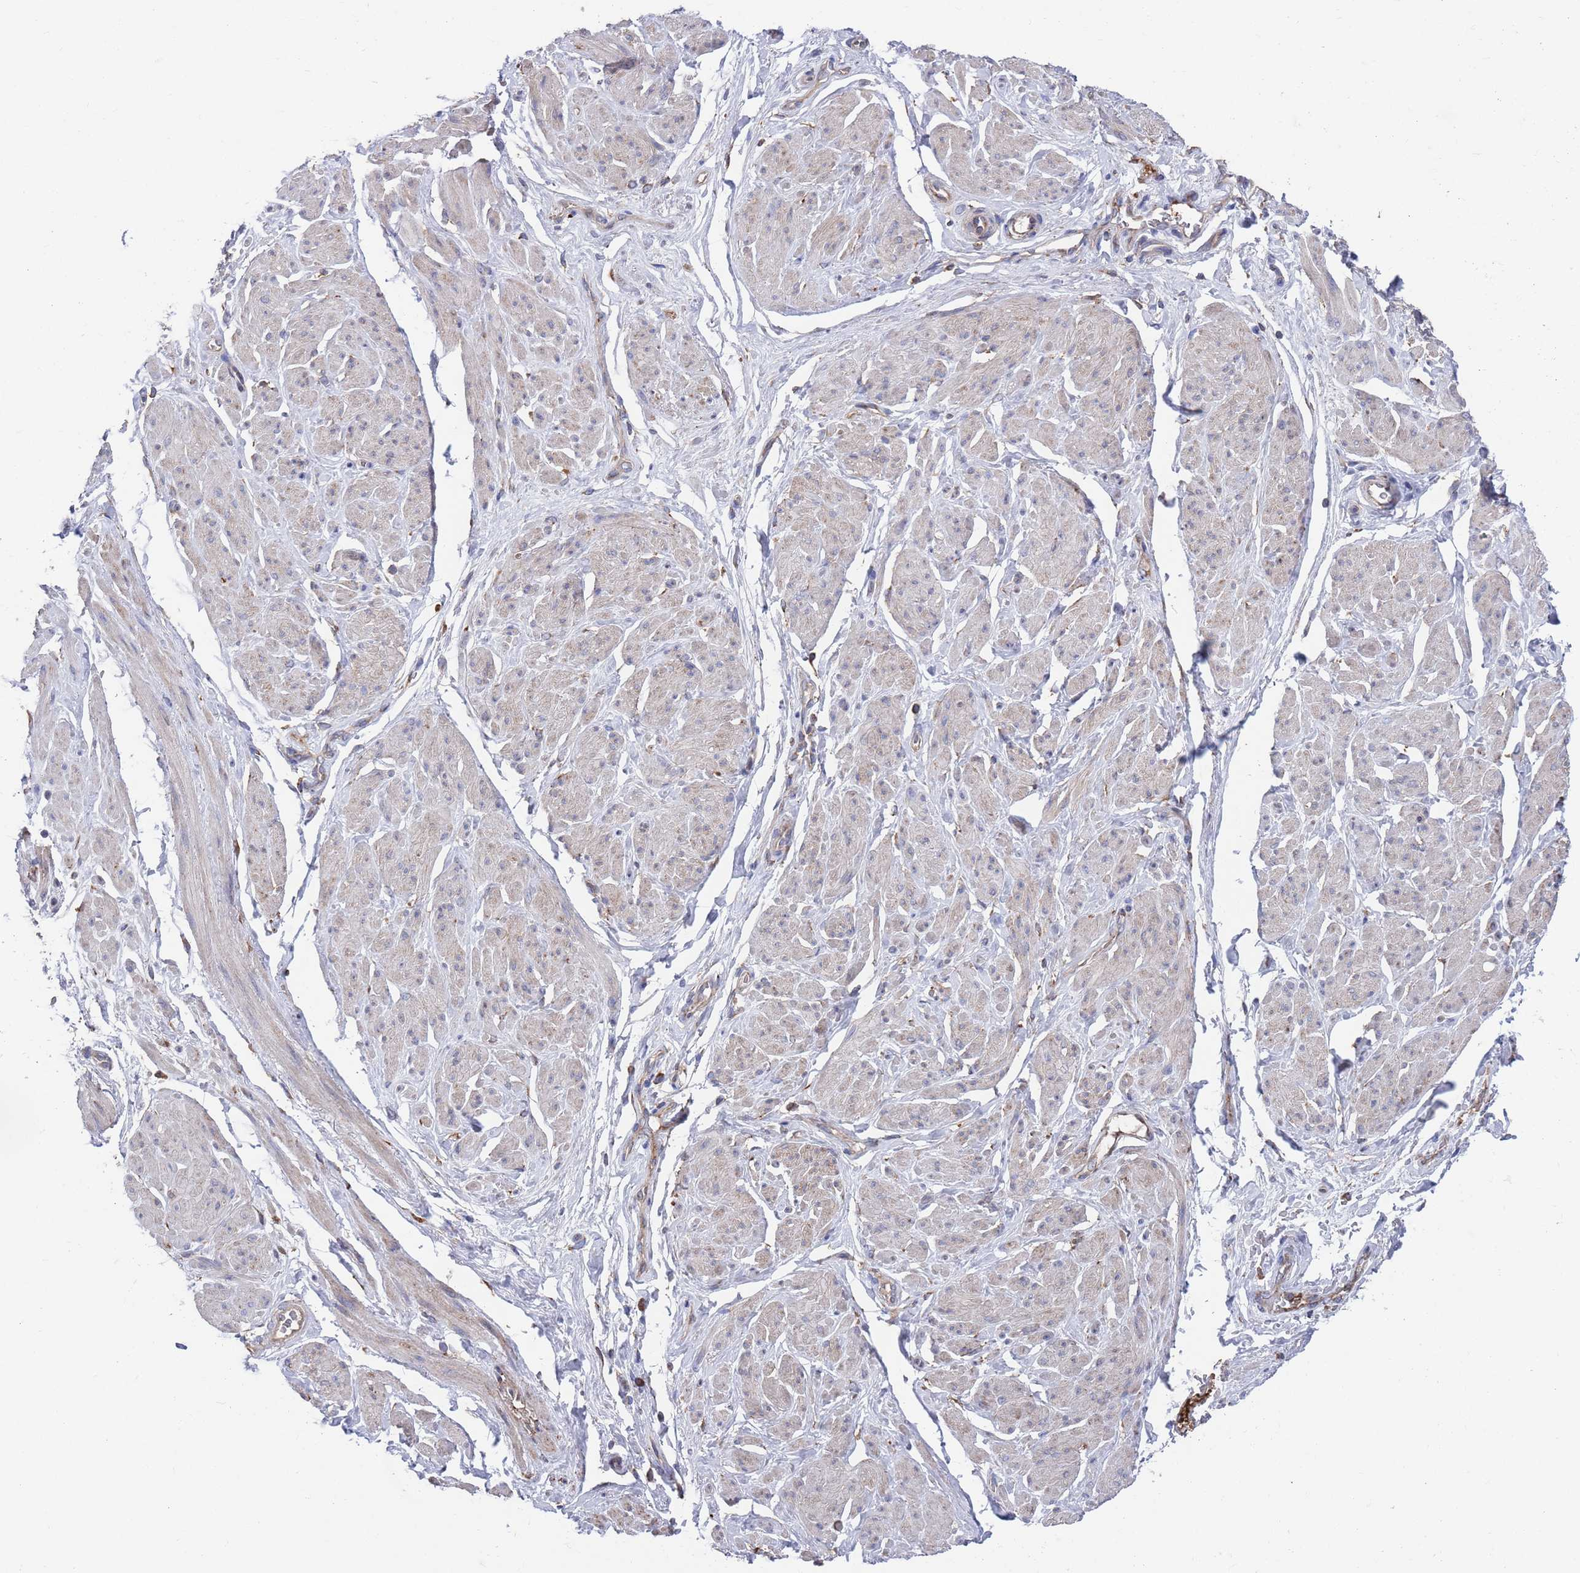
{"staining": {"intensity": "weak", "quantity": "25%-75%", "location": "cytoplasmic/membranous"}, "tissue": "smooth muscle", "cell_type": "Smooth muscle cells", "image_type": "normal", "snomed": [{"axis": "morphology", "description": "Normal tissue, NOS"}, {"axis": "topography", "description": "Smooth muscle"}, {"axis": "topography", "description": "Peripheral nerve tissue"}], "caption": "Brown immunohistochemical staining in unremarkable human smooth muscle exhibits weak cytoplasmic/membranous positivity in approximately 25%-75% of smooth muscle cells.", "gene": "GID8", "patient": {"sex": "male", "age": 69}}